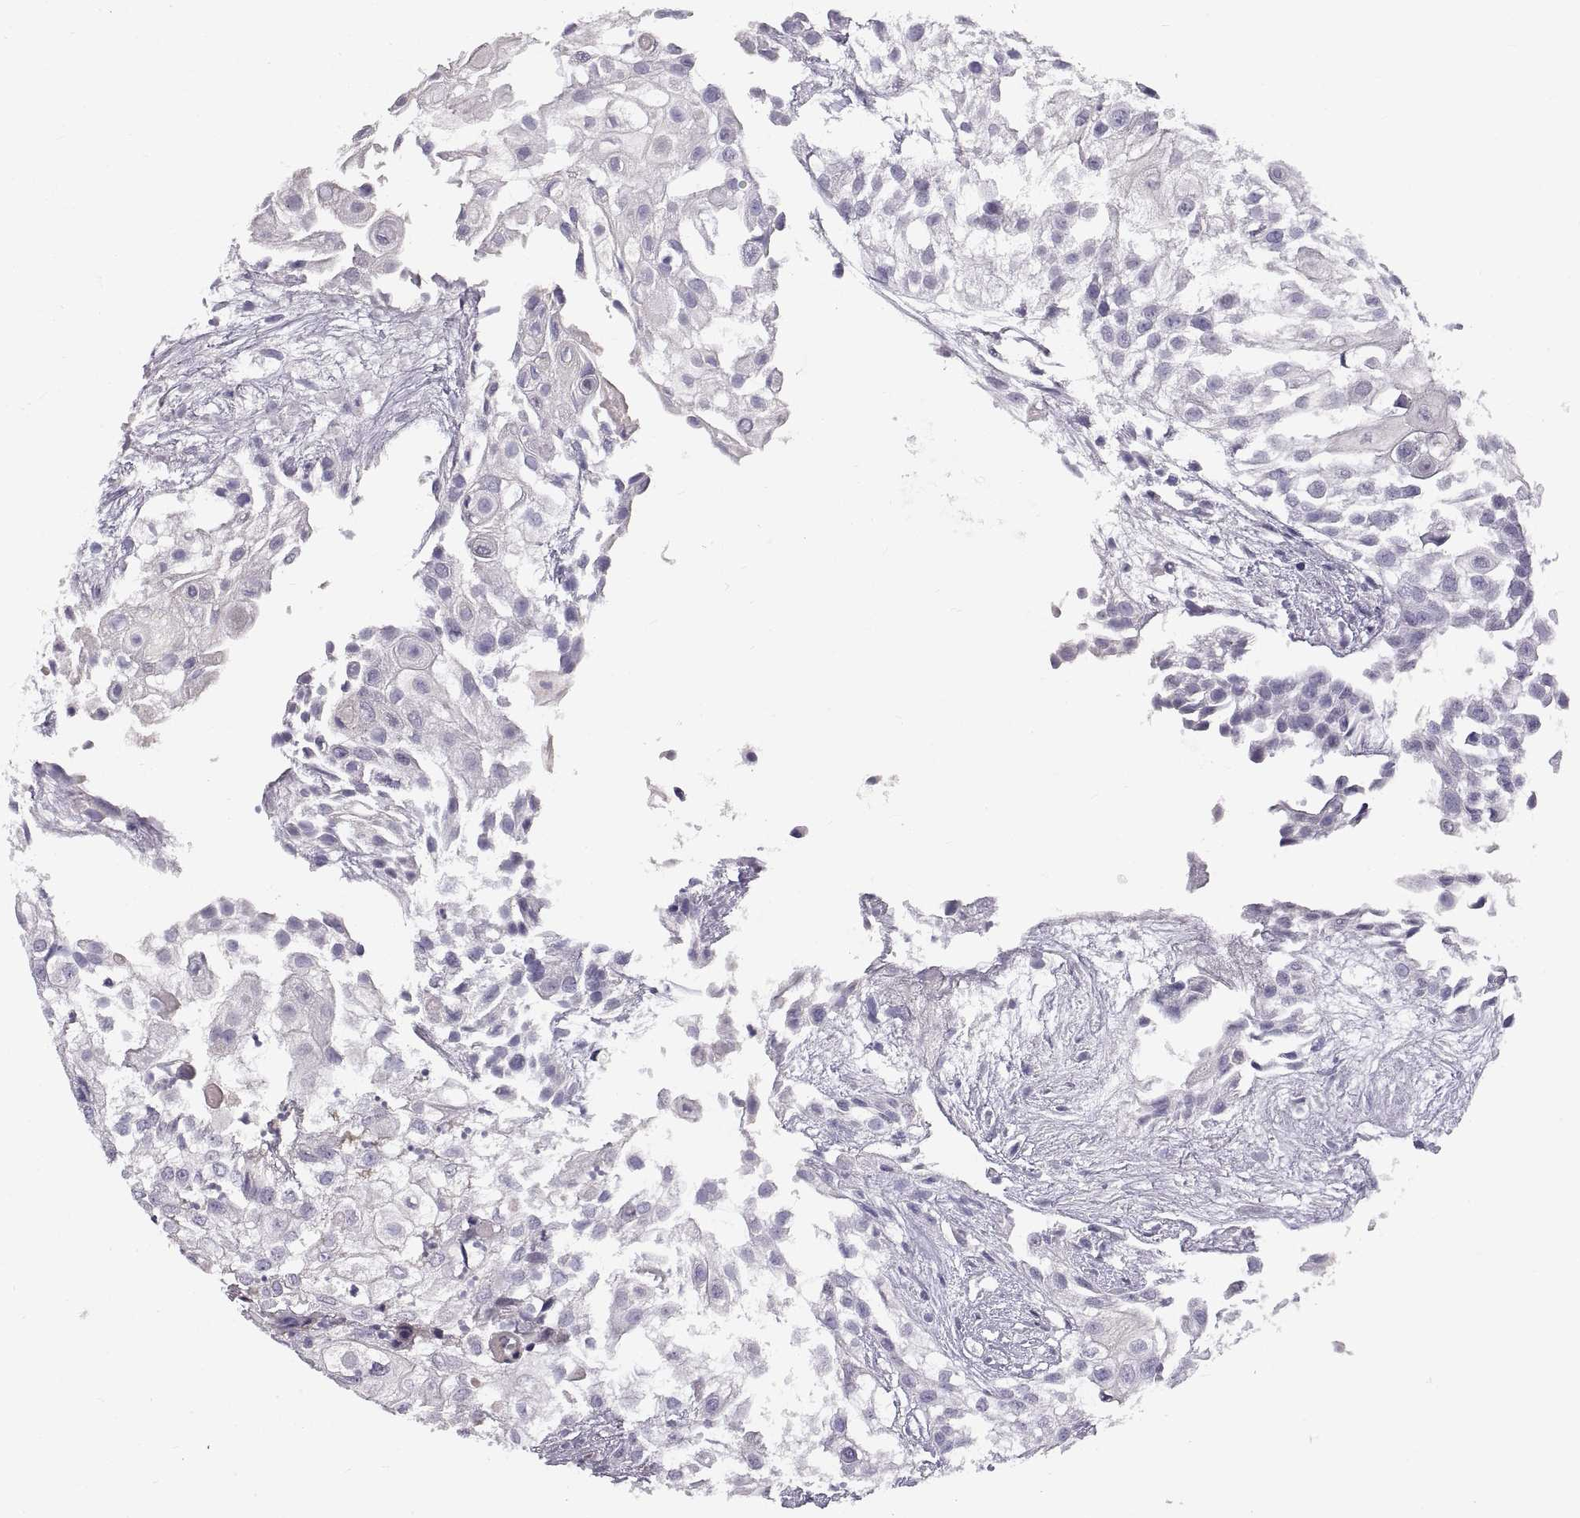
{"staining": {"intensity": "negative", "quantity": "none", "location": "none"}, "tissue": "urothelial cancer", "cell_type": "Tumor cells", "image_type": "cancer", "snomed": [{"axis": "morphology", "description": "Urothelial carcinoma, High grade"}, {"axis": "topography", "description": "Urinary bladder"}], "caption": "Urothelial carcinoma (high-grade) was stained to show a protein in brown. There is no significant positivity in tumor cells.", "gene": "ADAM32", "patient": {"sex": "female", "age": 79}}